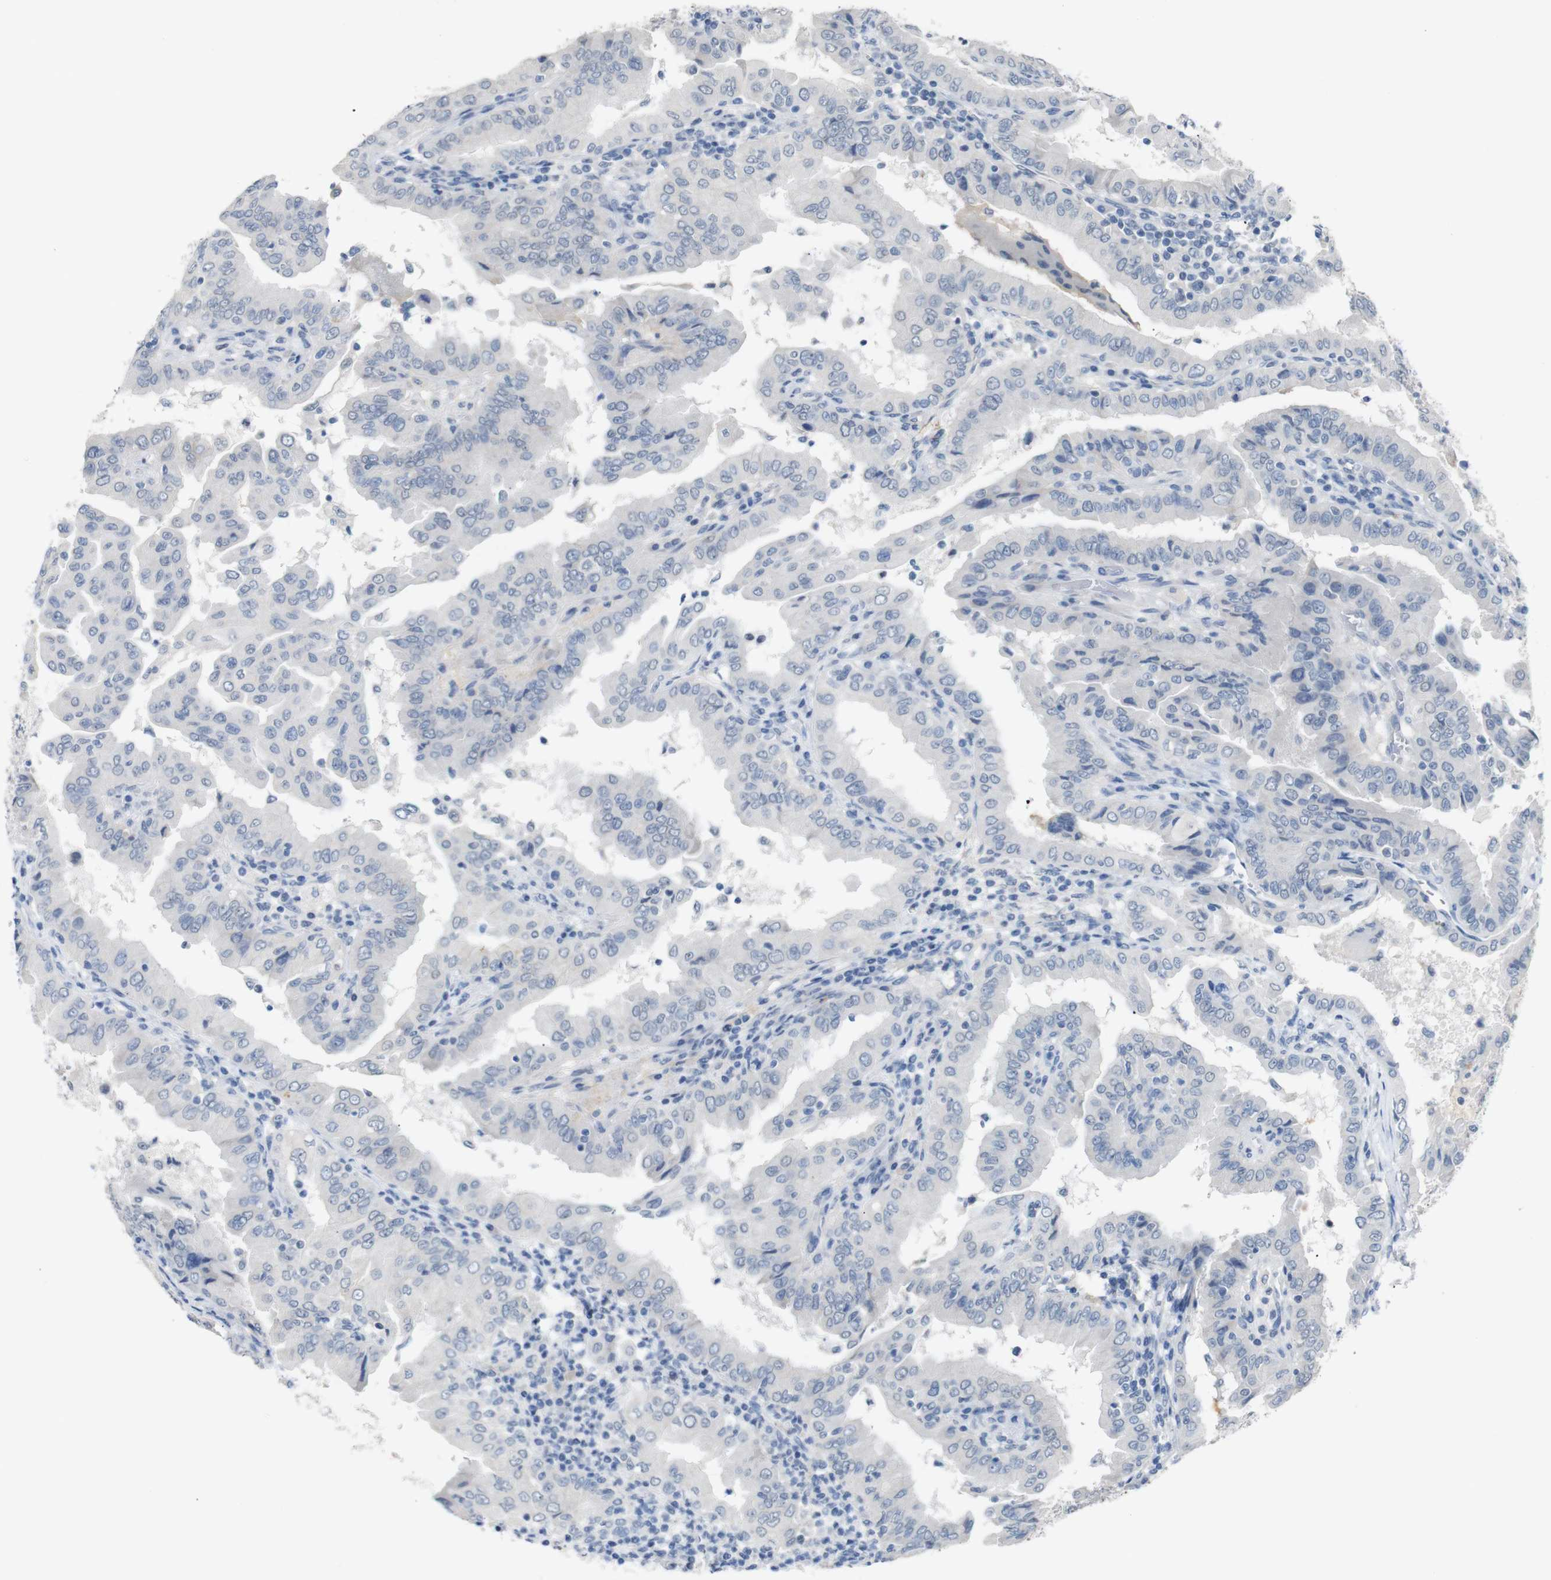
{"staining": {"intensity": "negative", "quantity": "none", "location": "none"}, "tissue": "thyroid cancer", "cell_type": "Tumor cells", "image_type": "cancer", "snomed": [{"axis": "morphology", "description": "Papillary adenocarcinoma, NOS"}, {"axis": "topography", "description": "Thyroid gland"}], "caption": "This photomicrograph is of thyroid papillary adenocarcinoma stained with immunohistochemistry (IHC) to label a protein in brown with the nuclei are counter-stained blue. There is no expression in tumor cells.", "gene": "CHRM5", "patient": {"sex": "male", "age": 33}}